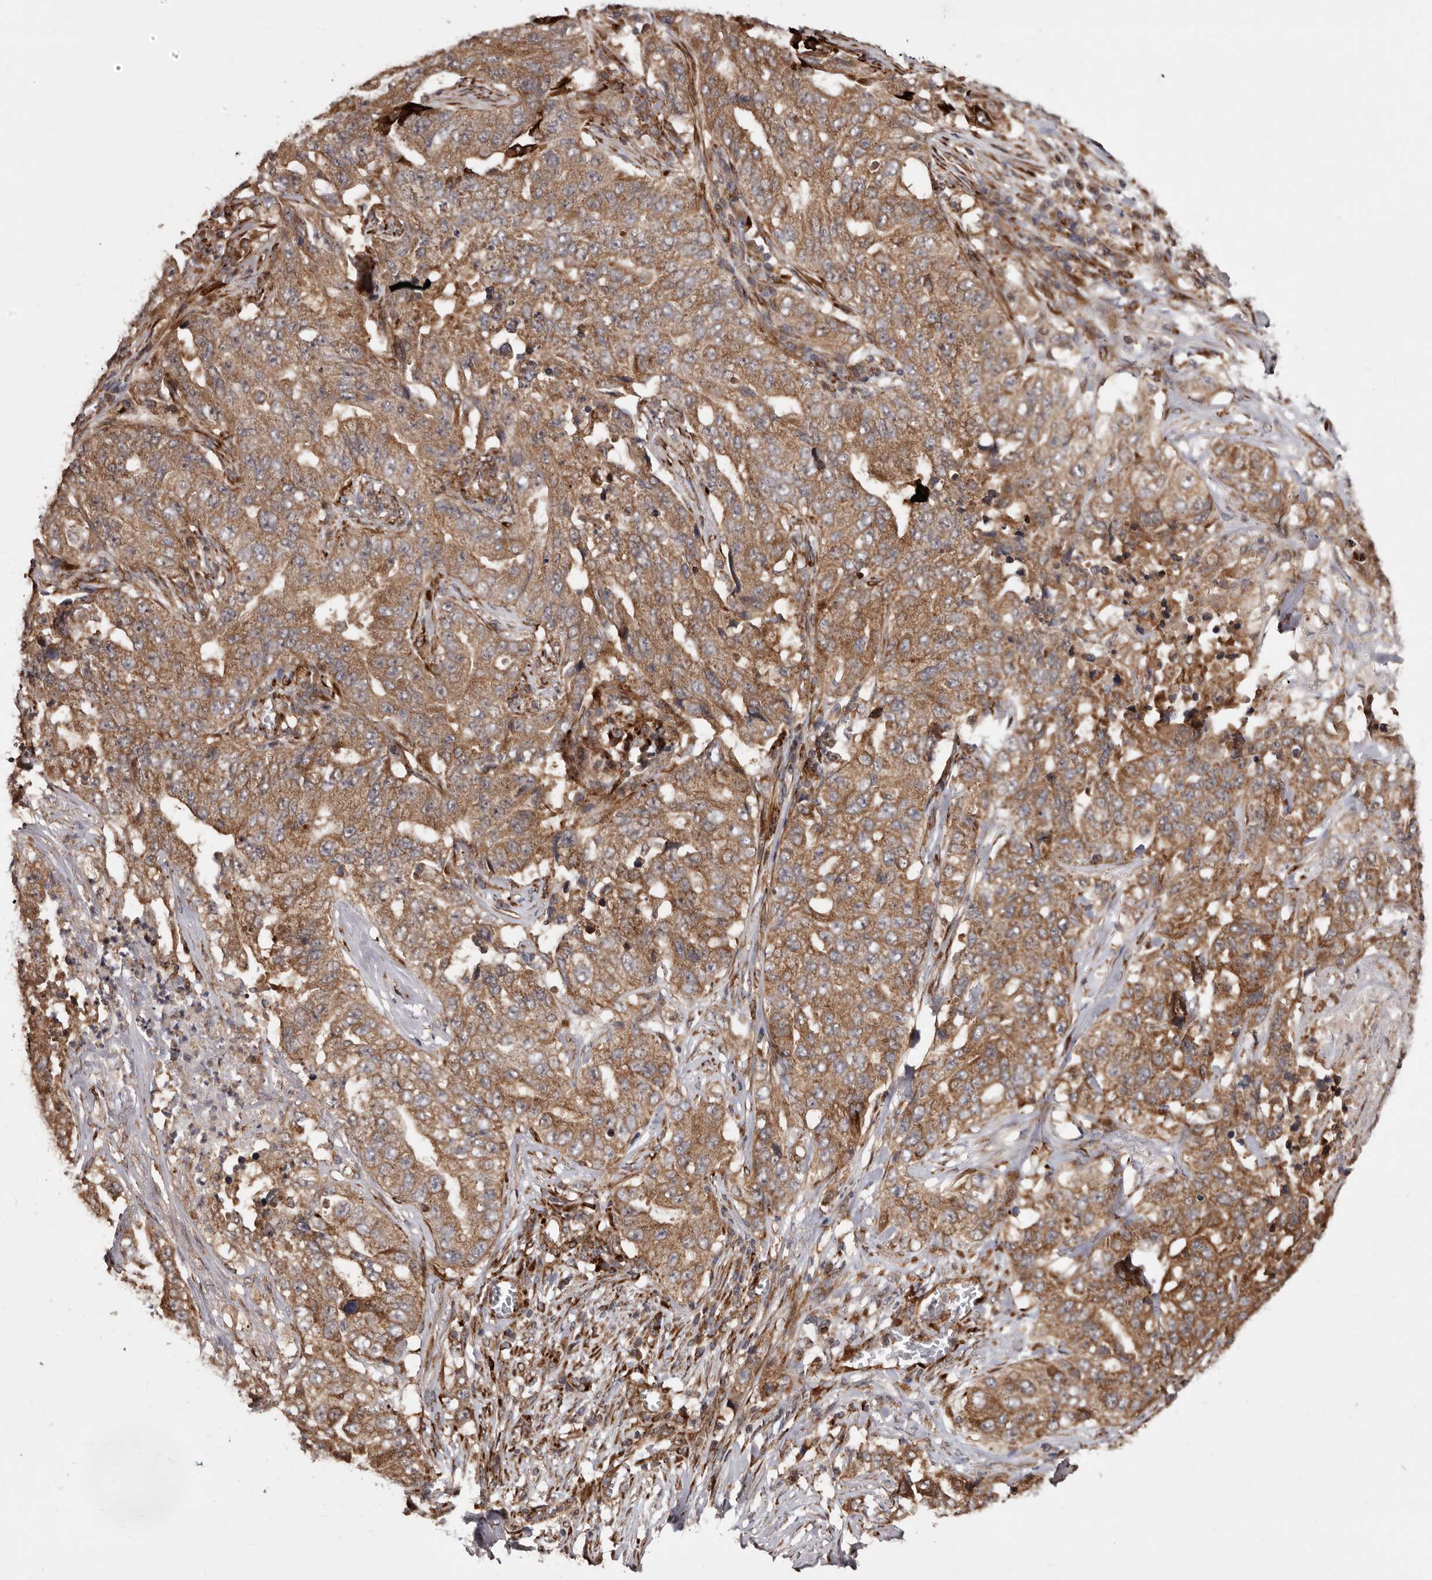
{"staining": {"intensity": "moderate", "quantity": ">75%", "location": "cytoplasmic/membranous"}, "tissue": "lung cancer", "cell_type": "Tumor cells", "image_type": "cancer", "snomed": [{"axis": "morphology", "description": "Adenocarcinoma, NOS"}, {"axis": "topography", "description": "Lung"}], "caption": "The micrograph displays a brown stain indicating the presence of a protein in the cytoplasmic/membranous of tumor cells in lung cancer (adenocarcinoma).", "gene": "FLAD1", "patient": {"sex": "female", "age": 51}}